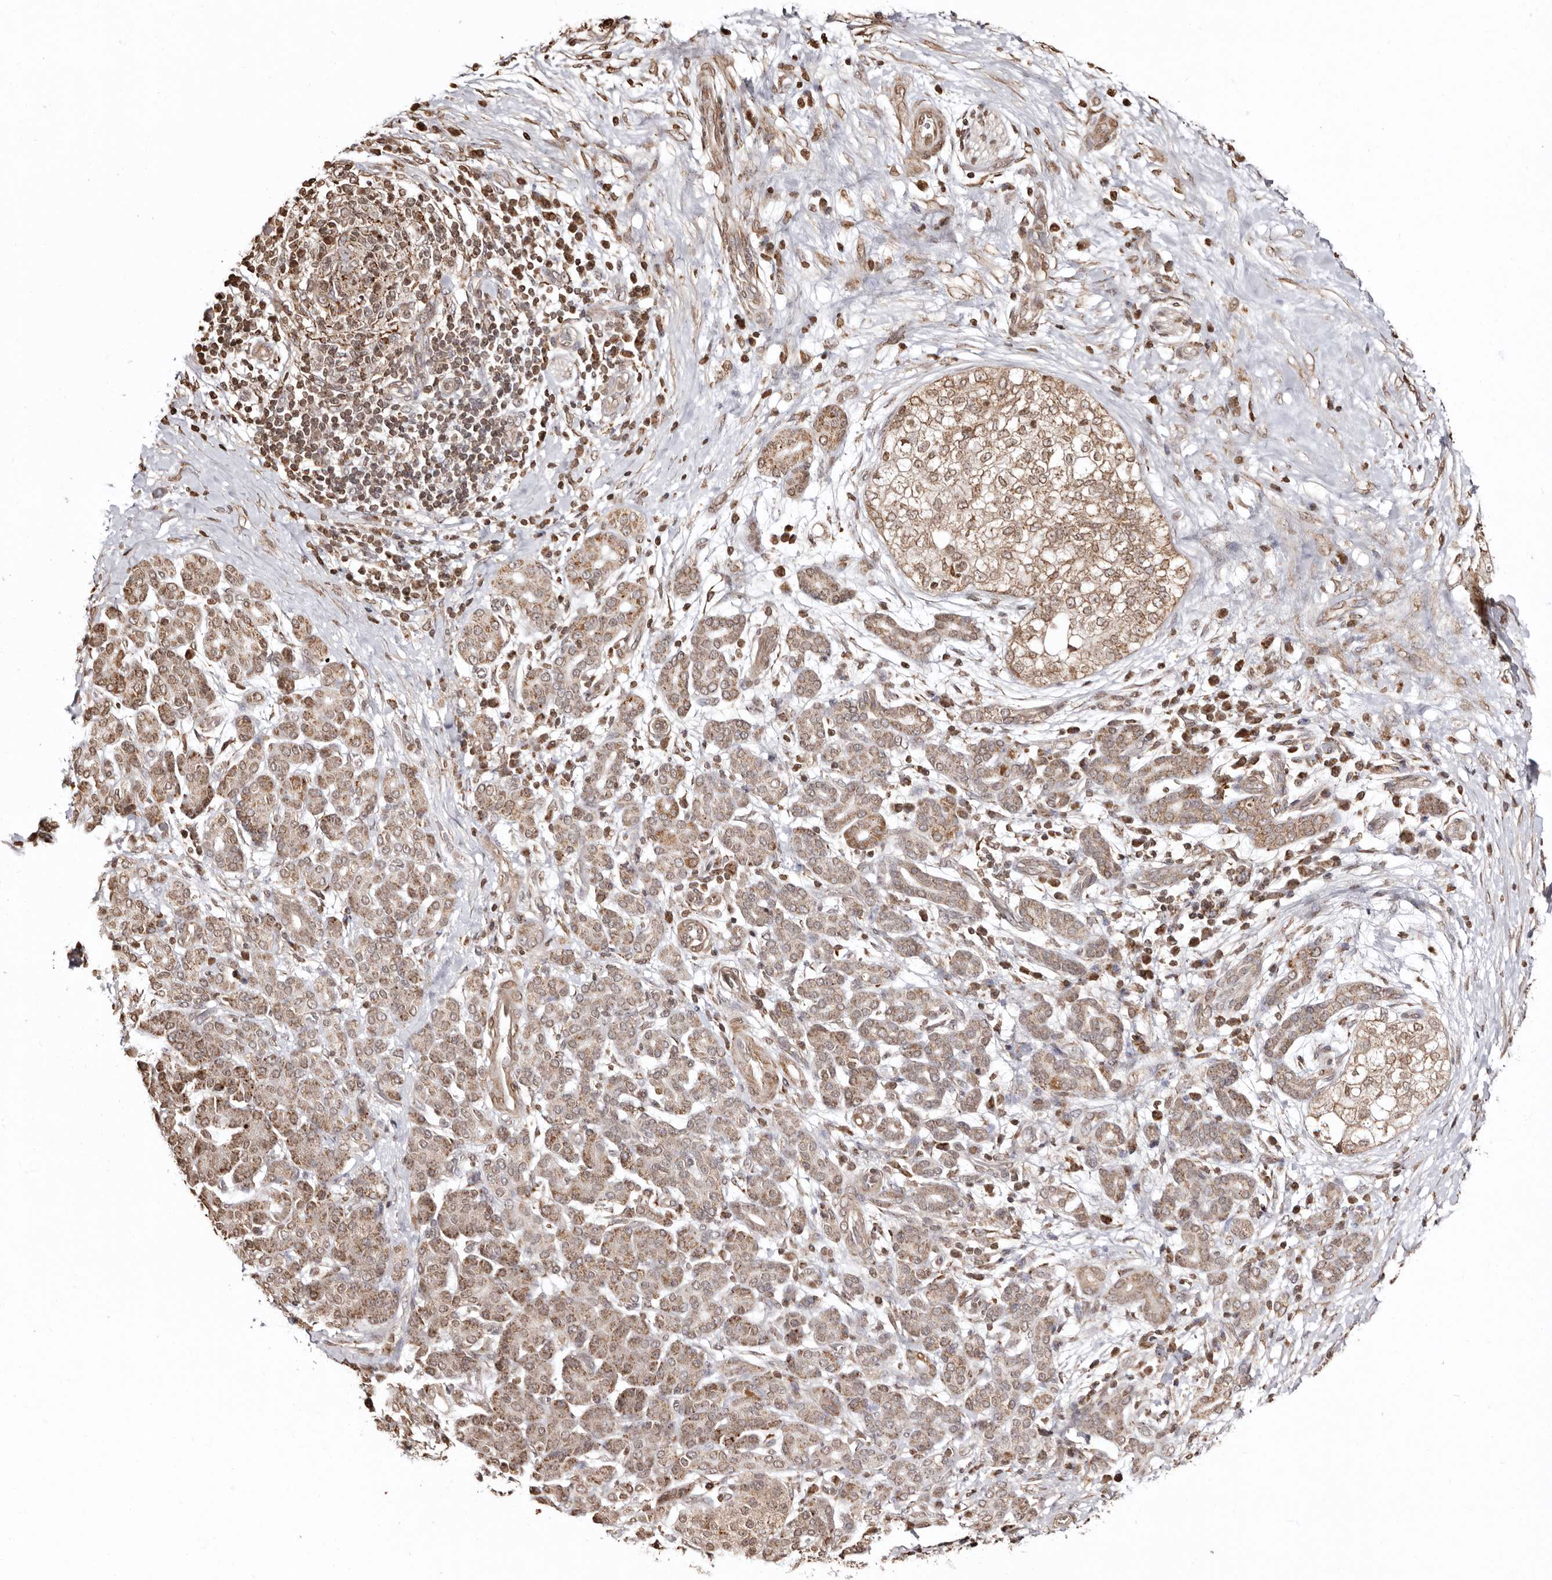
{"staining": {"intensity": "moderate", "quantity": ">75%", "location": "cytoplasmic/membranous"}, "tissue": "pancreatic cancer", "cell_type": "Tumor cells", "image_type": "cancer", "snomed": [{"axis": "morphology", "description": "Adenocarcinoma, NOS"}, {"axis": "topography", "description": "Pancreas"}], "caption": "Adenocarcinoma (pancreatic) stained for a protein (brown) exhibits moderate cytoplasmic/membranous positive expression in approximately >75% of tumor cells.", "gene": "CCDC190", "patient": {"sex": "male", "age": 72}}